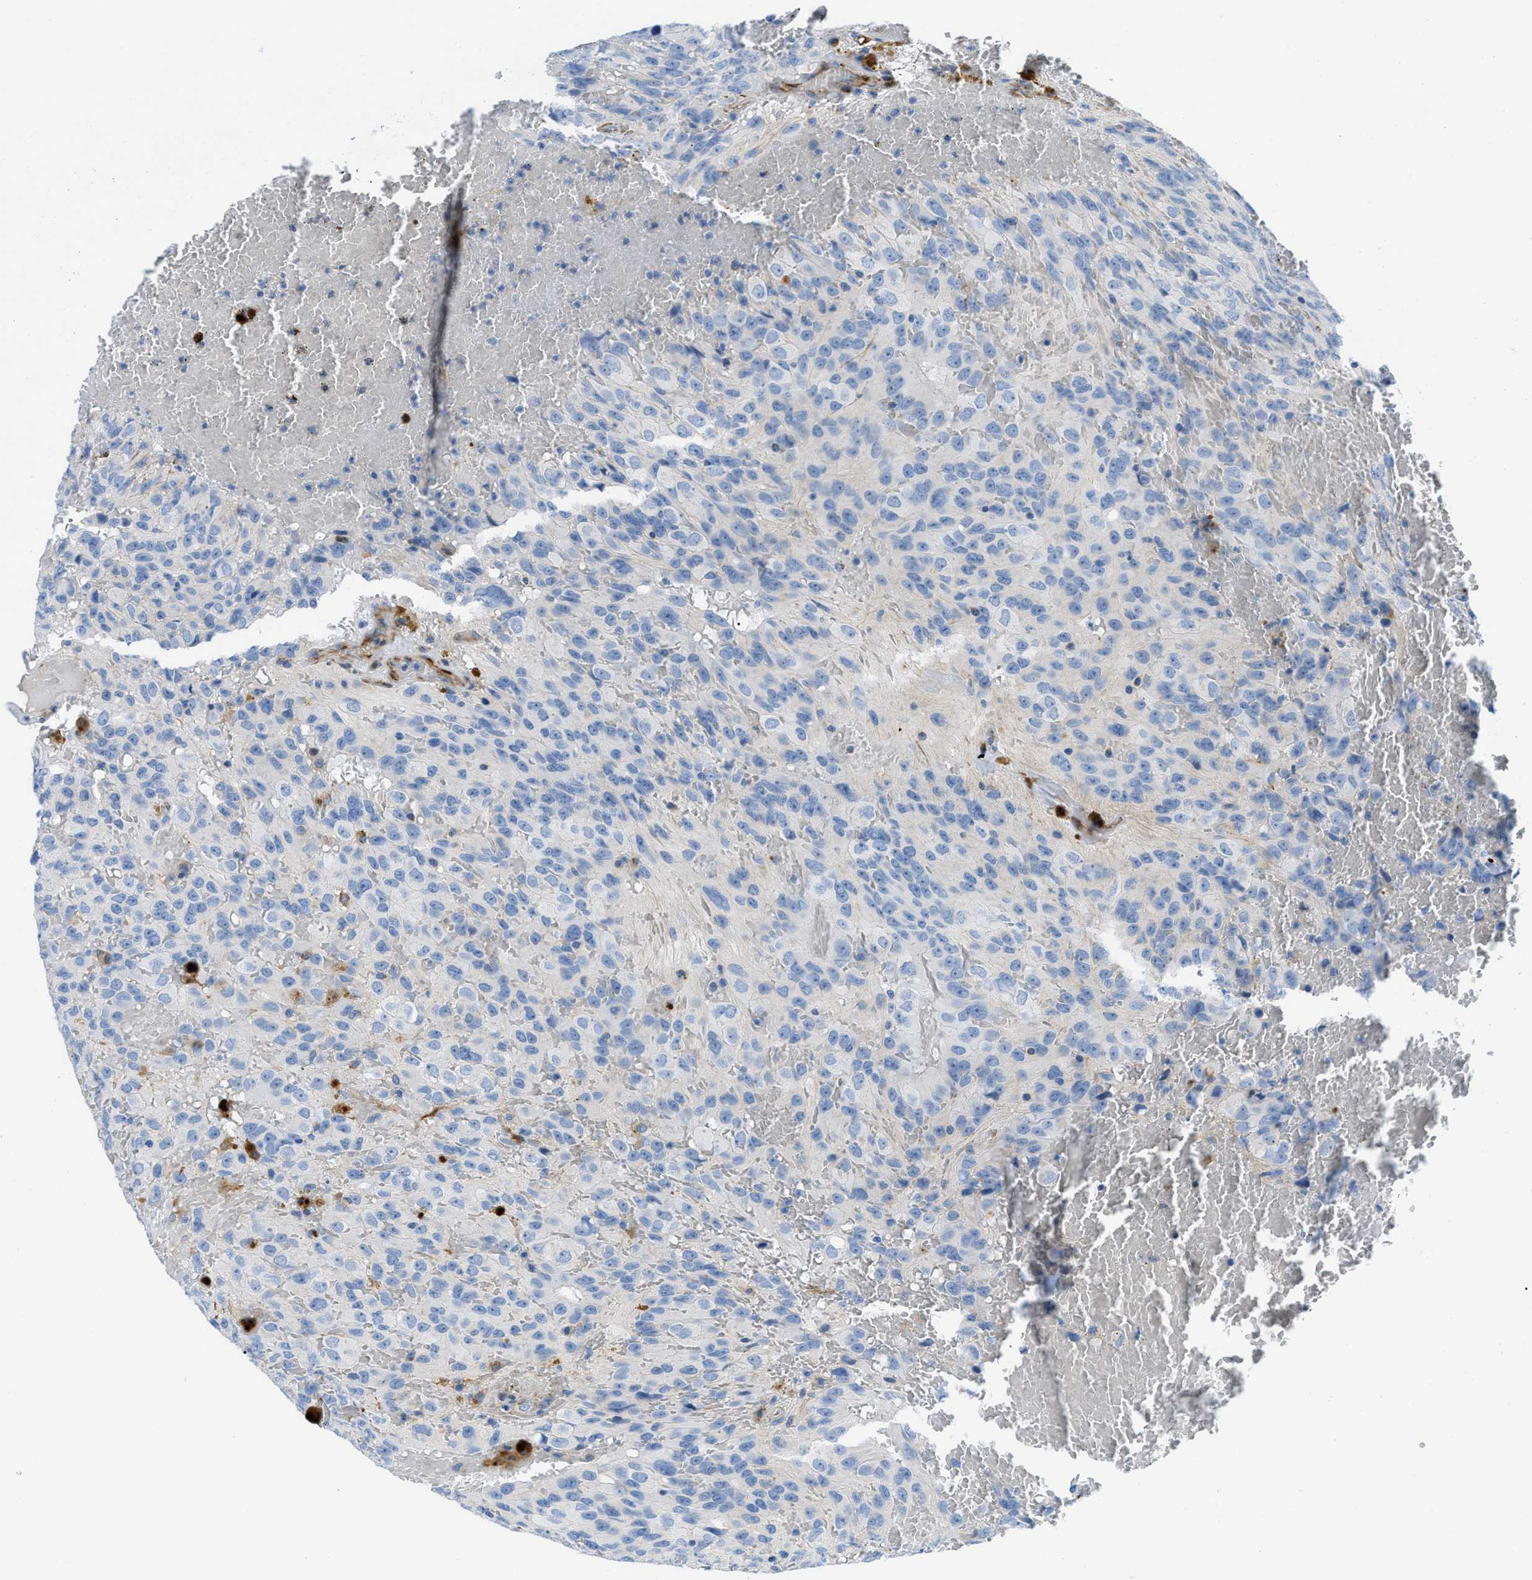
{"staining": {"intensity": "negative", "quantity": "none", "location": "none"}, "tissue": "glioma", "cell_type": "Tumor cells", "image_type": "cancer", "snomed": [{"axis": "morphology", "description": "Glioma, malignant, High grade"}, {"axis": "topography", "description": "Brain"}], "caption": "Immunohistochemistry (IHC) photomicrograph of neoplastic tissue: human malignant high-grade glioma stained with DAB reveals no significant protein positivity in tumor cells.", "gene": "XCR1", "patient": {"sex": "male", "age": 32}}